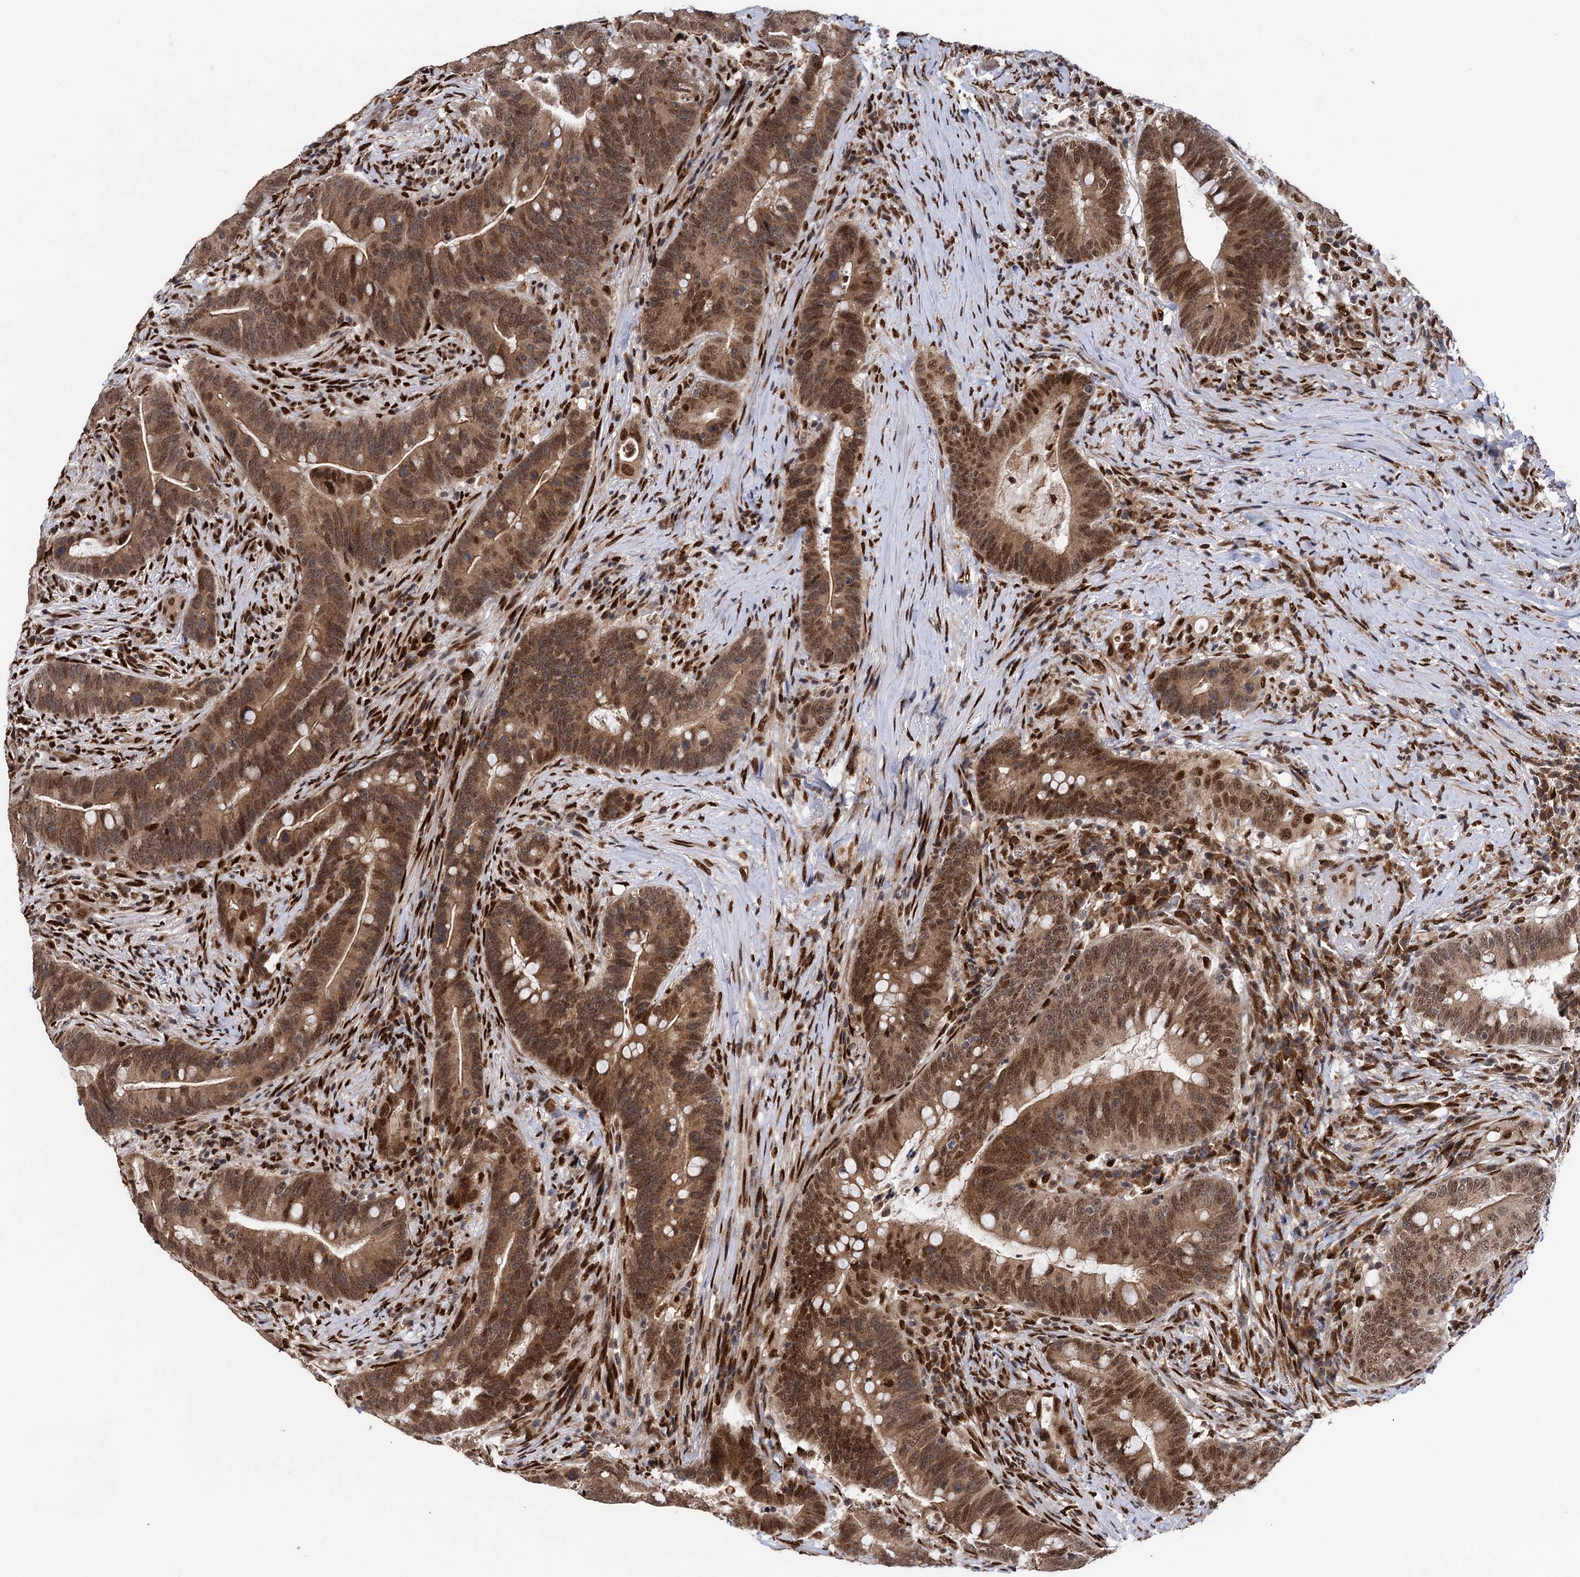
{"staining": {"intensity": "moderate", "quantity": ">75%", "location": "cytoplasmic/membranous,nuclear"}, "tissue": "colorectal cancer", "cell_type": "Tumor cells", "image_type": "cancer", "snomed": [{"axis": "morphology", "description": "Adenocarcinoma, NOS"}, {"axis": "topography", "description": "Colon"}], "caption": "A photomicrograph of human colorectal cancer (adenocarcinoma) stained for a protein exhibits moderate cytoplasmic/membranous and nuclear brown staining in tumor cells. (DAB (3,3'-diaminobenzidine) IHC with brightfield microscopy, high magnification).", "gene": "MESD", "patient": {"sex": "female", "age": 66}}